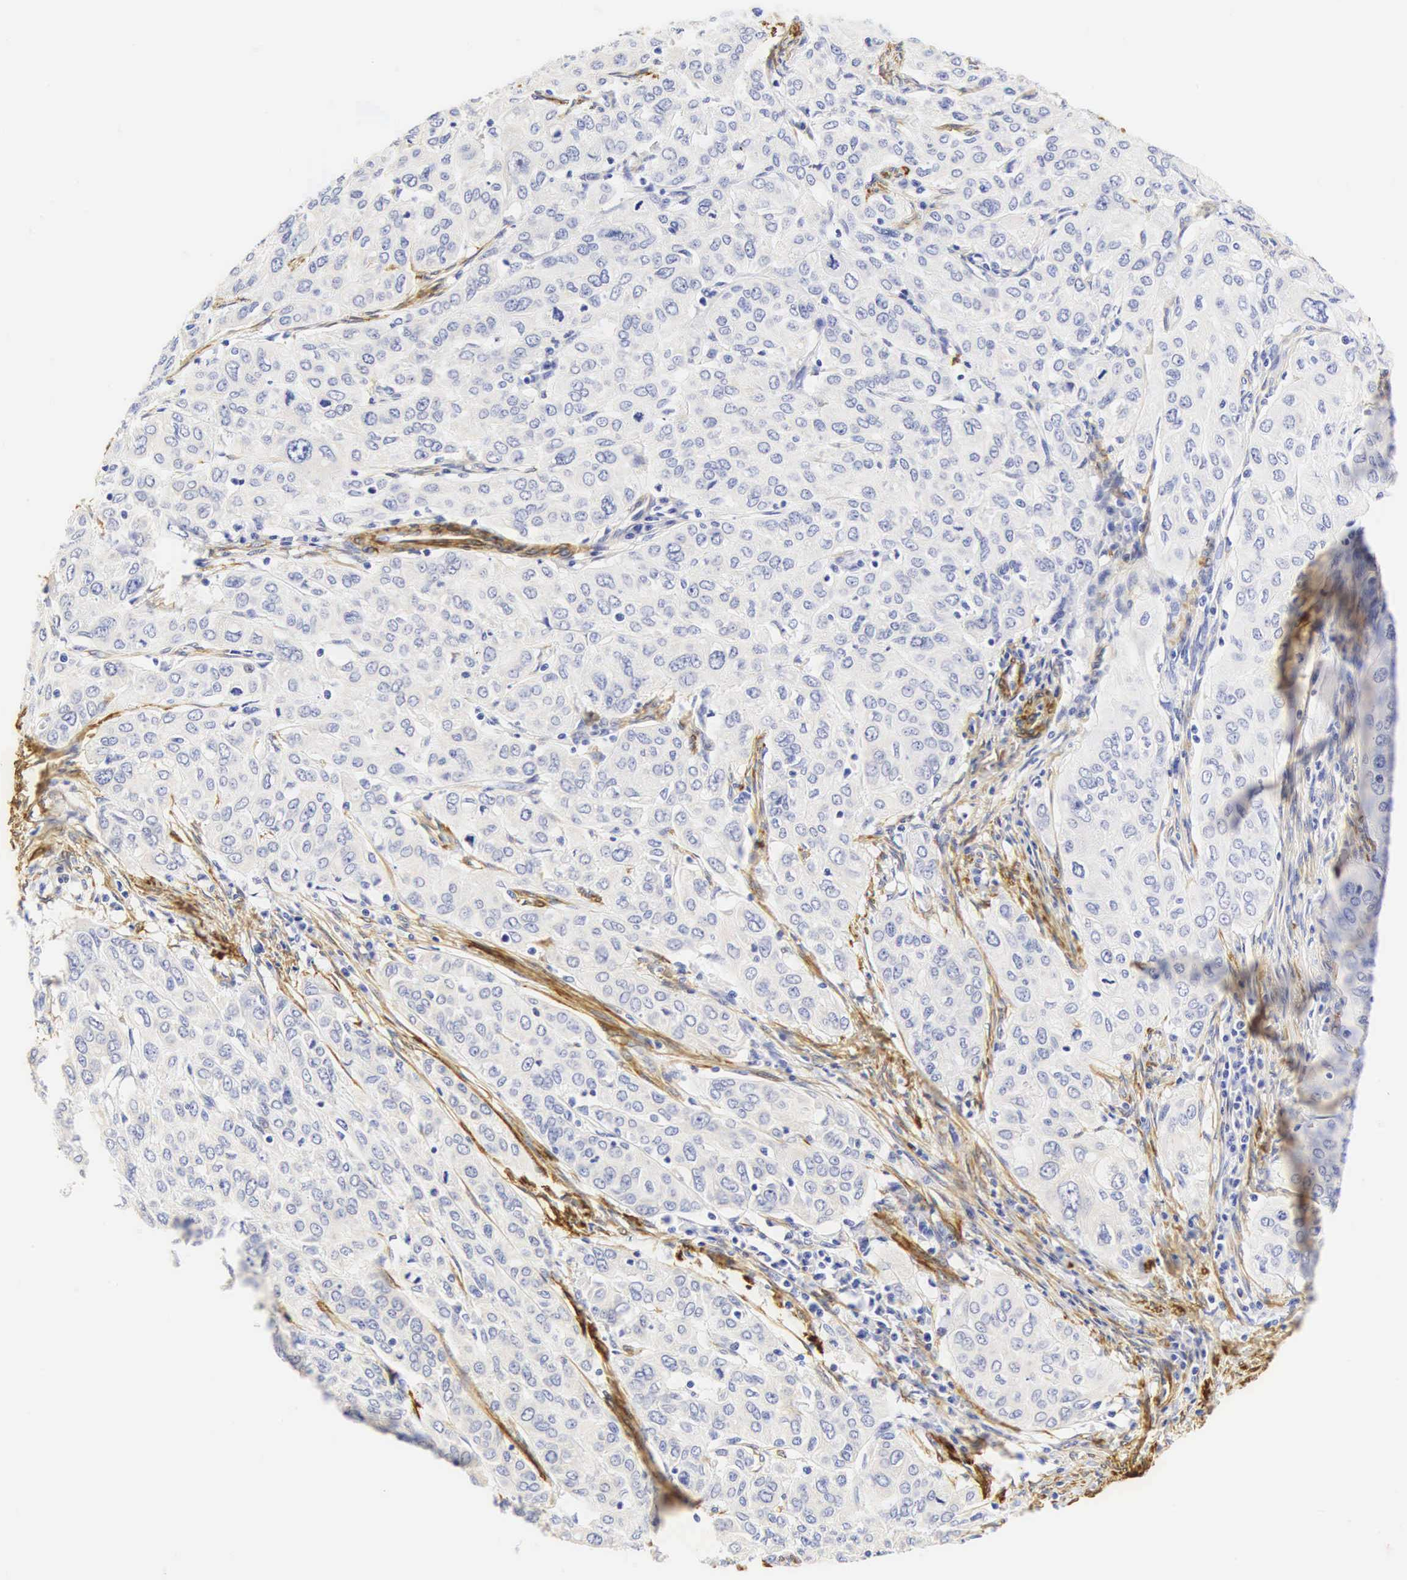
{"staining": {"intensity": "negative", "quantity": "none", "location": "none"}, "tissue": "cervical cancer", "cell_type": "Tumor cells", "image_type": "cancer", "snomed": [{"axis": "morphology", "description": "Squamous cell carcinoma, NOS"}, {"axis": "topography", "description": "Cervix"}], "caption": "Tumor cells show no significant positivity in cervical cancer (squamous cell carcinoma).", "gene": "CNN1", "patient": {"sex": "female", "age": 38}}